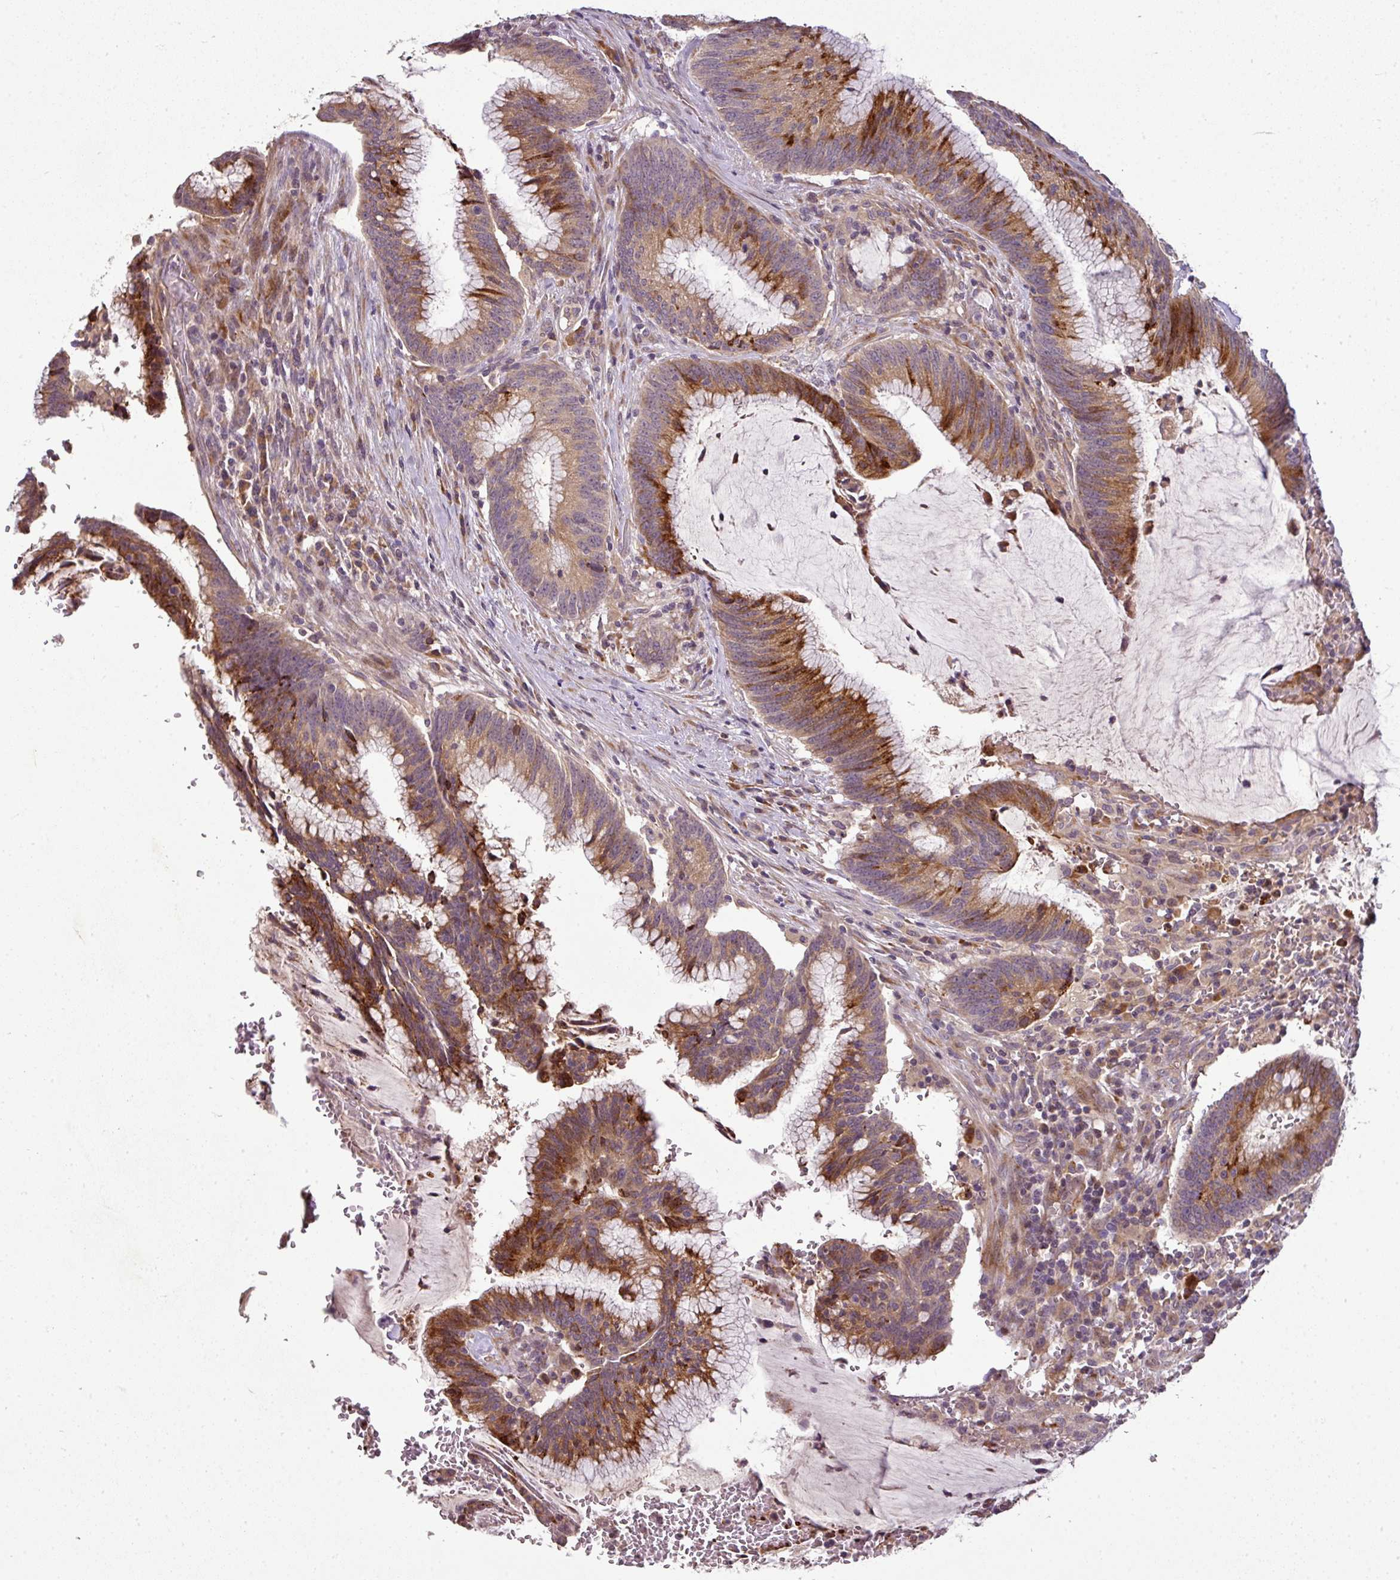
{"staining": {"intensity": "strong", "quantity": ">75%", "location": "cytoplasmic/membranous"}, "tissue": "colorectal cancer", "cell_type": "Tumor cells", "image_type": "cancer", "snomed": [{"axis": "morphology", "description": "Adenocarcinoma, NOS"}, {"axis": "topography", "description": "Rectum"}], "caption": "Immunohistochemistry histopathology image of neoplastic tissue: colorectal adenocarcinoma stained using immunohistochemistry displays high levels of strong protein expression localized specifically in the cytoplasmic/membranous of tumor cells, appearing as a cytoplasmic/membranous brown color.", "gene": "SPCS3", "patient": {"sex": "female", "age": 77}}